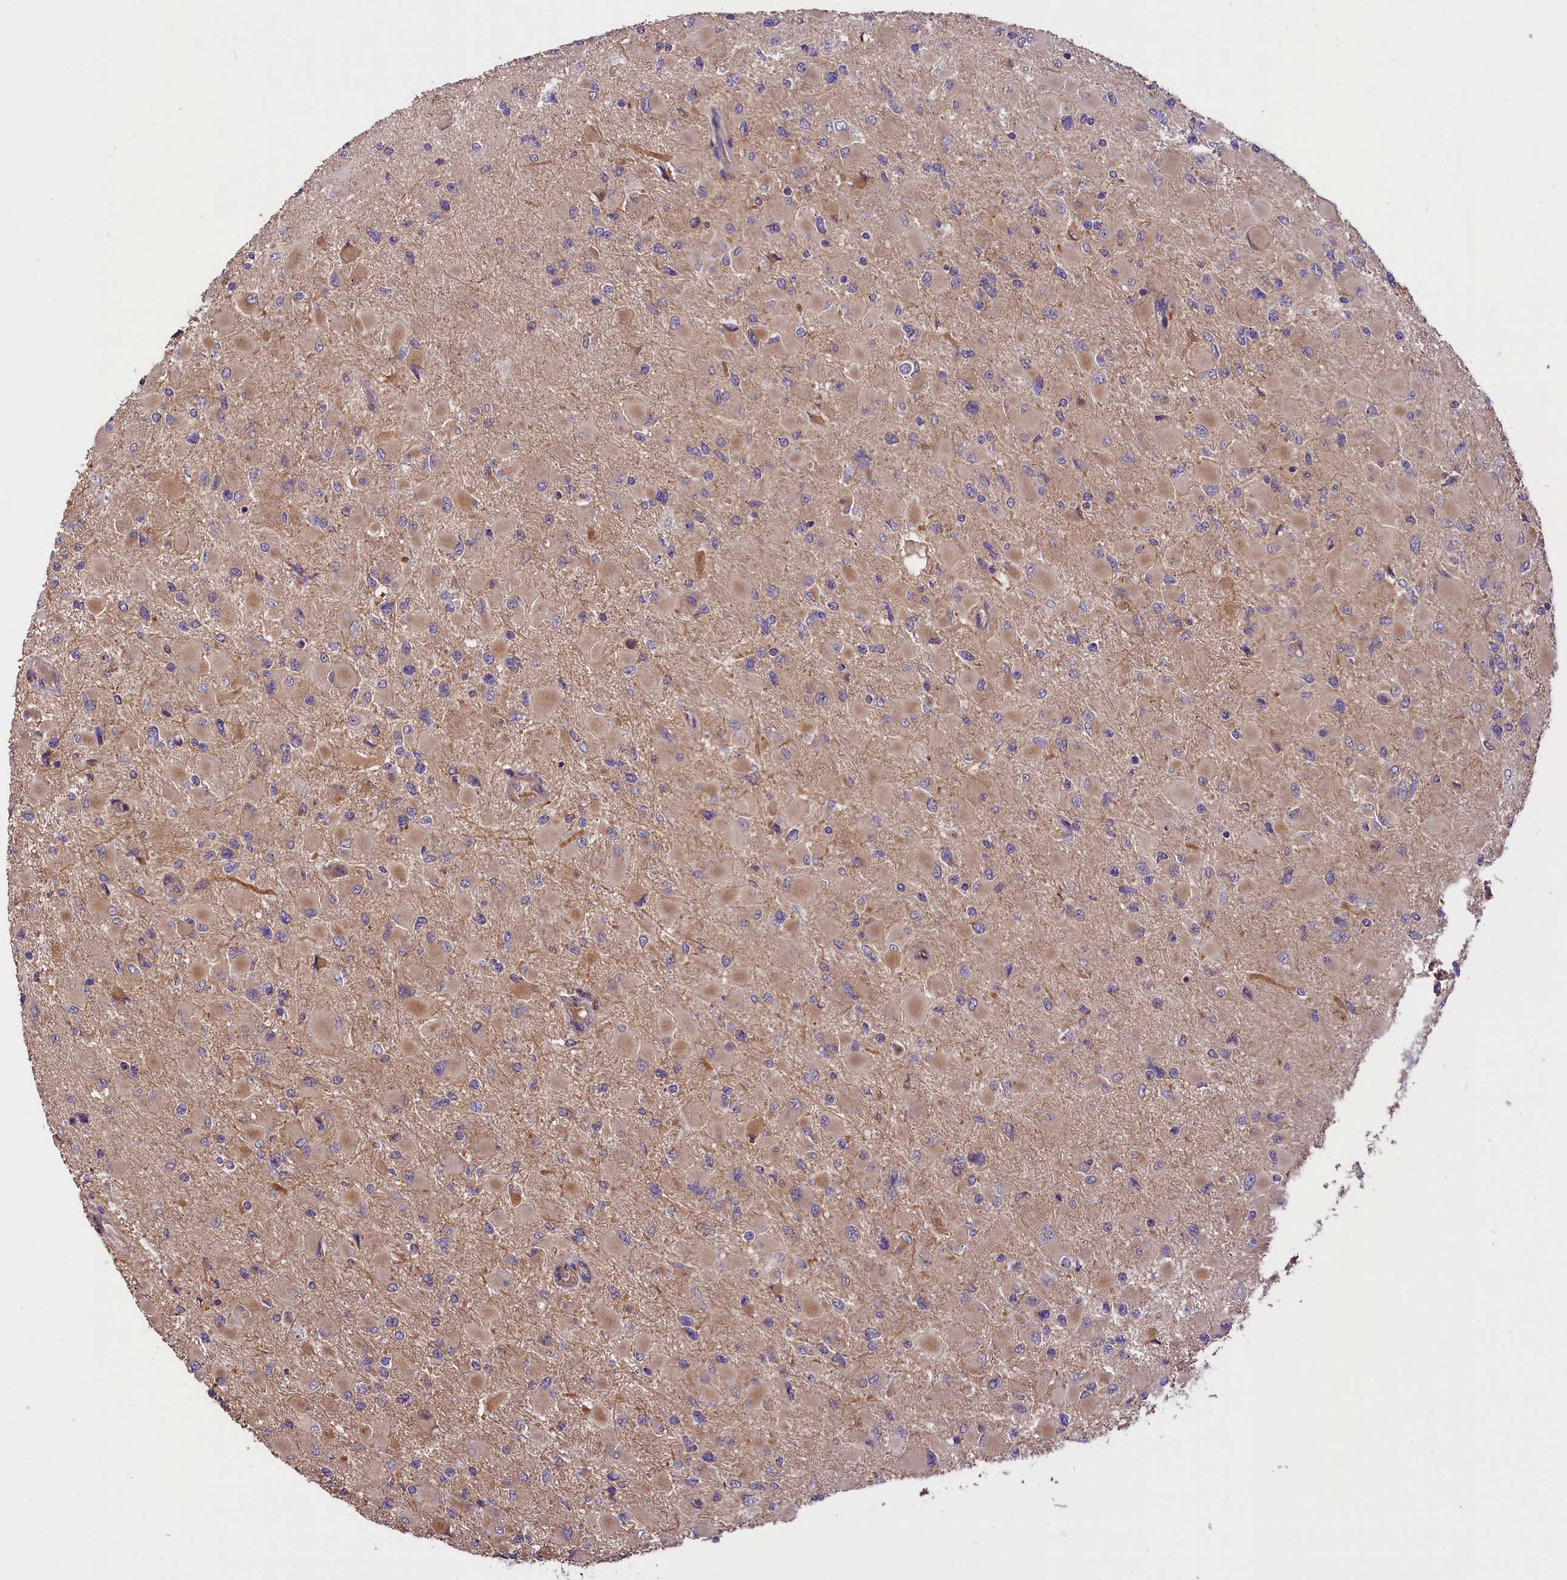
{"staining": {"intensity": "weak", "quantity": "25%-75%", "location": "cytoplasmic/membranous"}, "tissue": "glioma", "cell_type": "Tumor cells", "image_type": "cancer", "snomed": [{"axis": "morphology", "description": "Glioma, malignant, High grade"}, {"axis": "topography", "description": "Cerebral cortex"}], "caption": "A brown stain labels weak cytoplasmic/membranous positivity of a protein in human high-grade glioma (malignant) tumor cells.", "gene": "SETD6", "patient": {"sex": "female", "age": 36}}